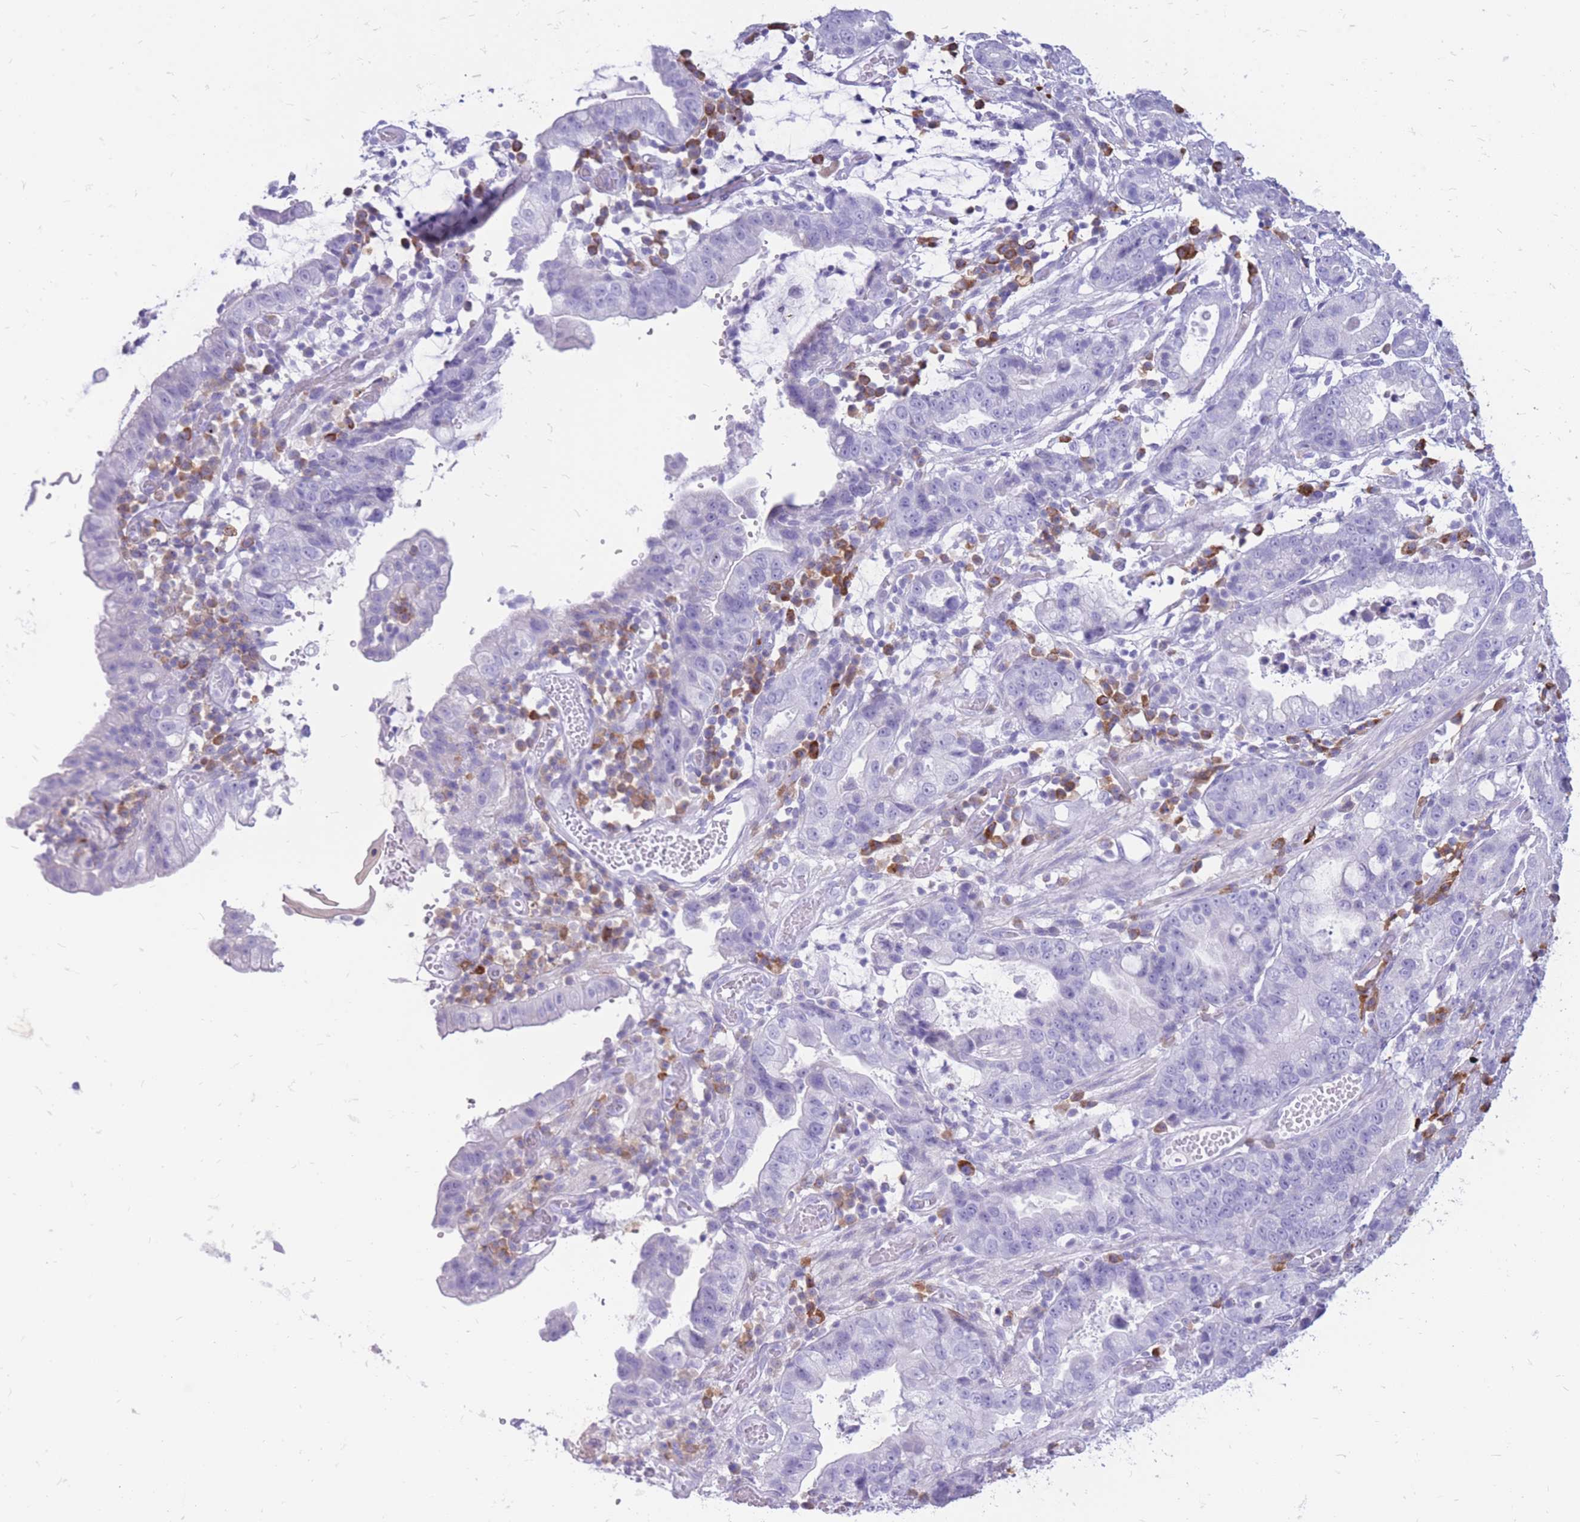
{"staining": {"intensity": "negative", "quantity": "none", "location": "none"}, "tissue": "stomach cancer", "cell_type": "Tumor cells", "image_type": "cancer", "snomed": [{"axis": "morphology", "description": "Adenocarcinoma, NOS"}, {"axis": "topography", "description": "Stomach"}], "caption": "This histopathology image is of stomach cancer (adenocarcinoma) stained with immunohistochemistry (IHC) to label a protein in brown with the nuclei are counter-stained blue. There is no positivity in tumor cells.", "gene": "ZFP37", "patient": {"sex": "male", "age": 55}}